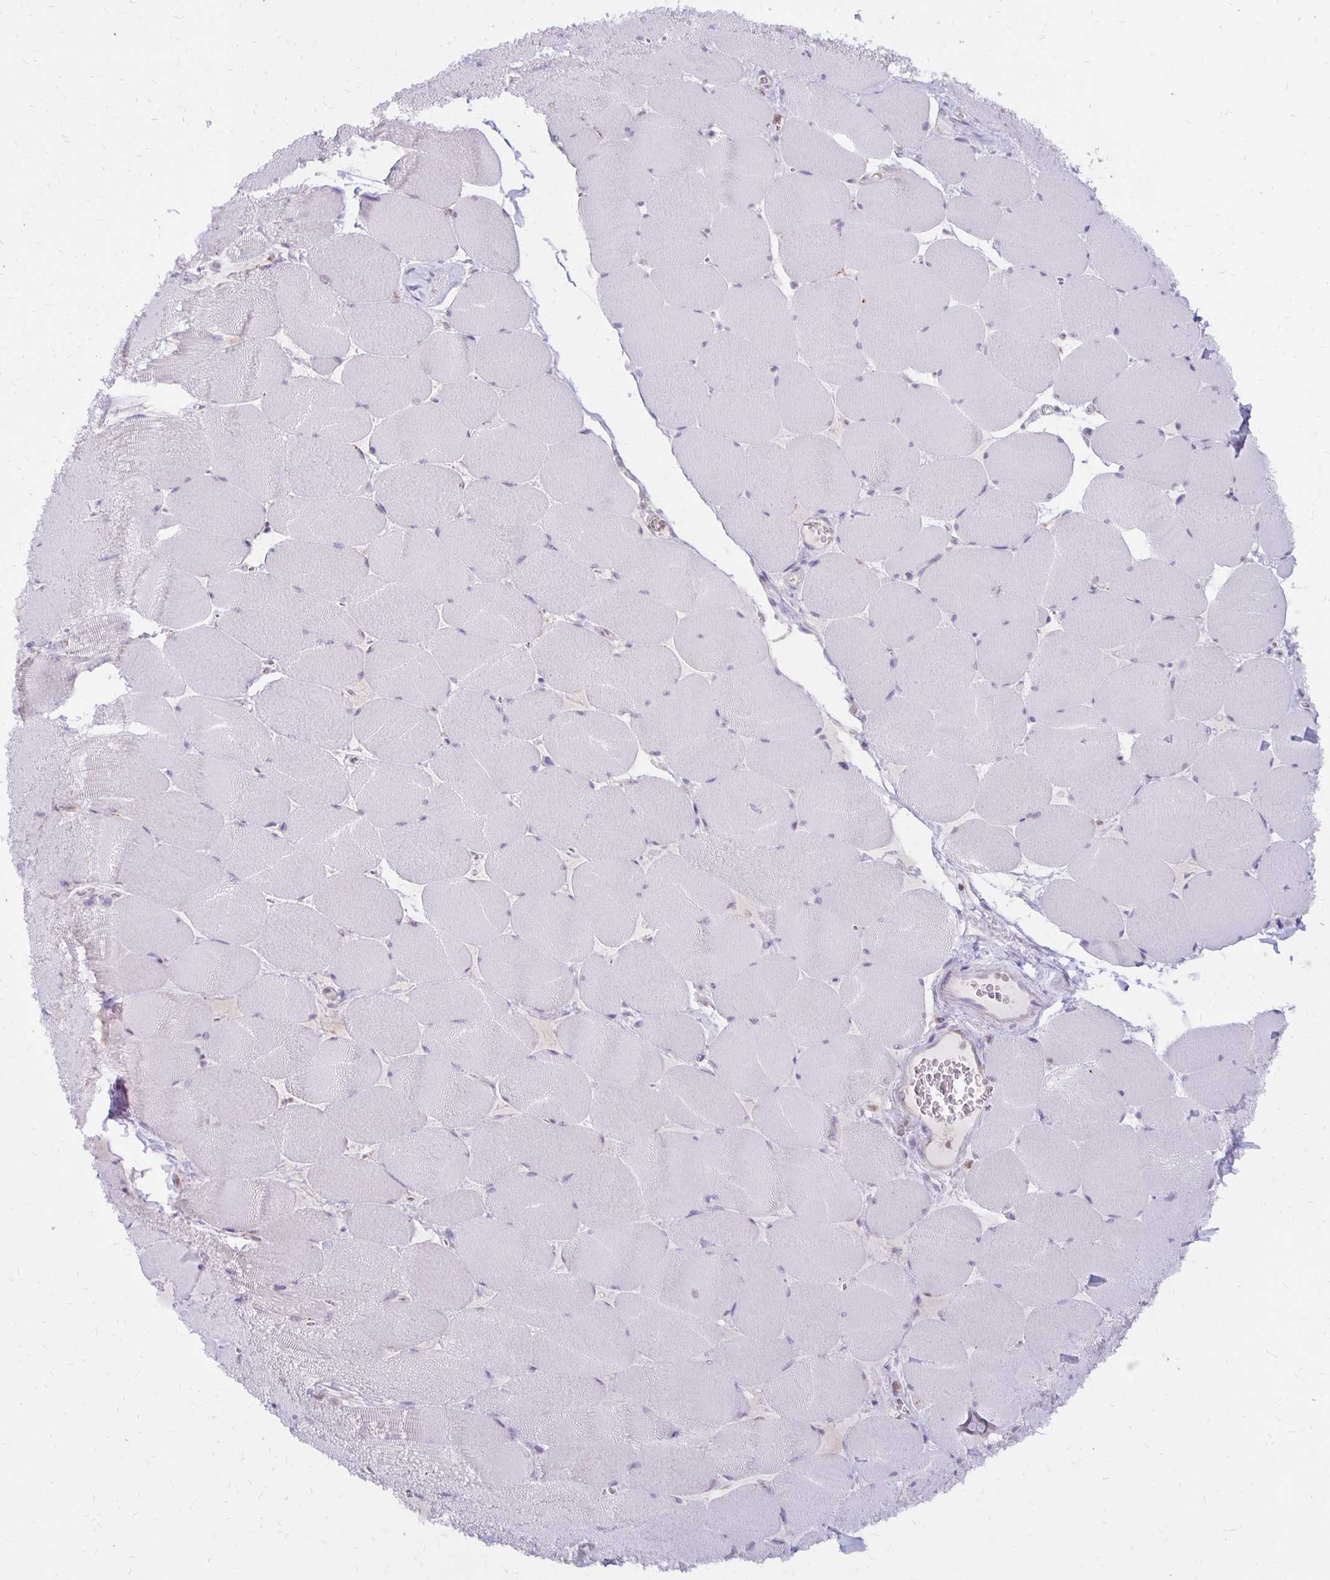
{"staining": {"intensity": "negative", "quantity": "none", "location": "none"}, "tissue": "skeletal muscle", "cell_type": "Myocytes", "image_type": "normal", "snomed": [{"axis": "morphology", "description": "Normal tissue, NOS"}, {"axis": "topography", "description": "Skeletal muscle"}], "caption": "Immunohistochemical staining of unremarkable human skeletal muscle exhibits no significant staining in myocytes. (DAB IHC visualized using brightfield microscopy, high magnification).", "gene": "IER3", "patient": {"sex": "female", "age": 75}}